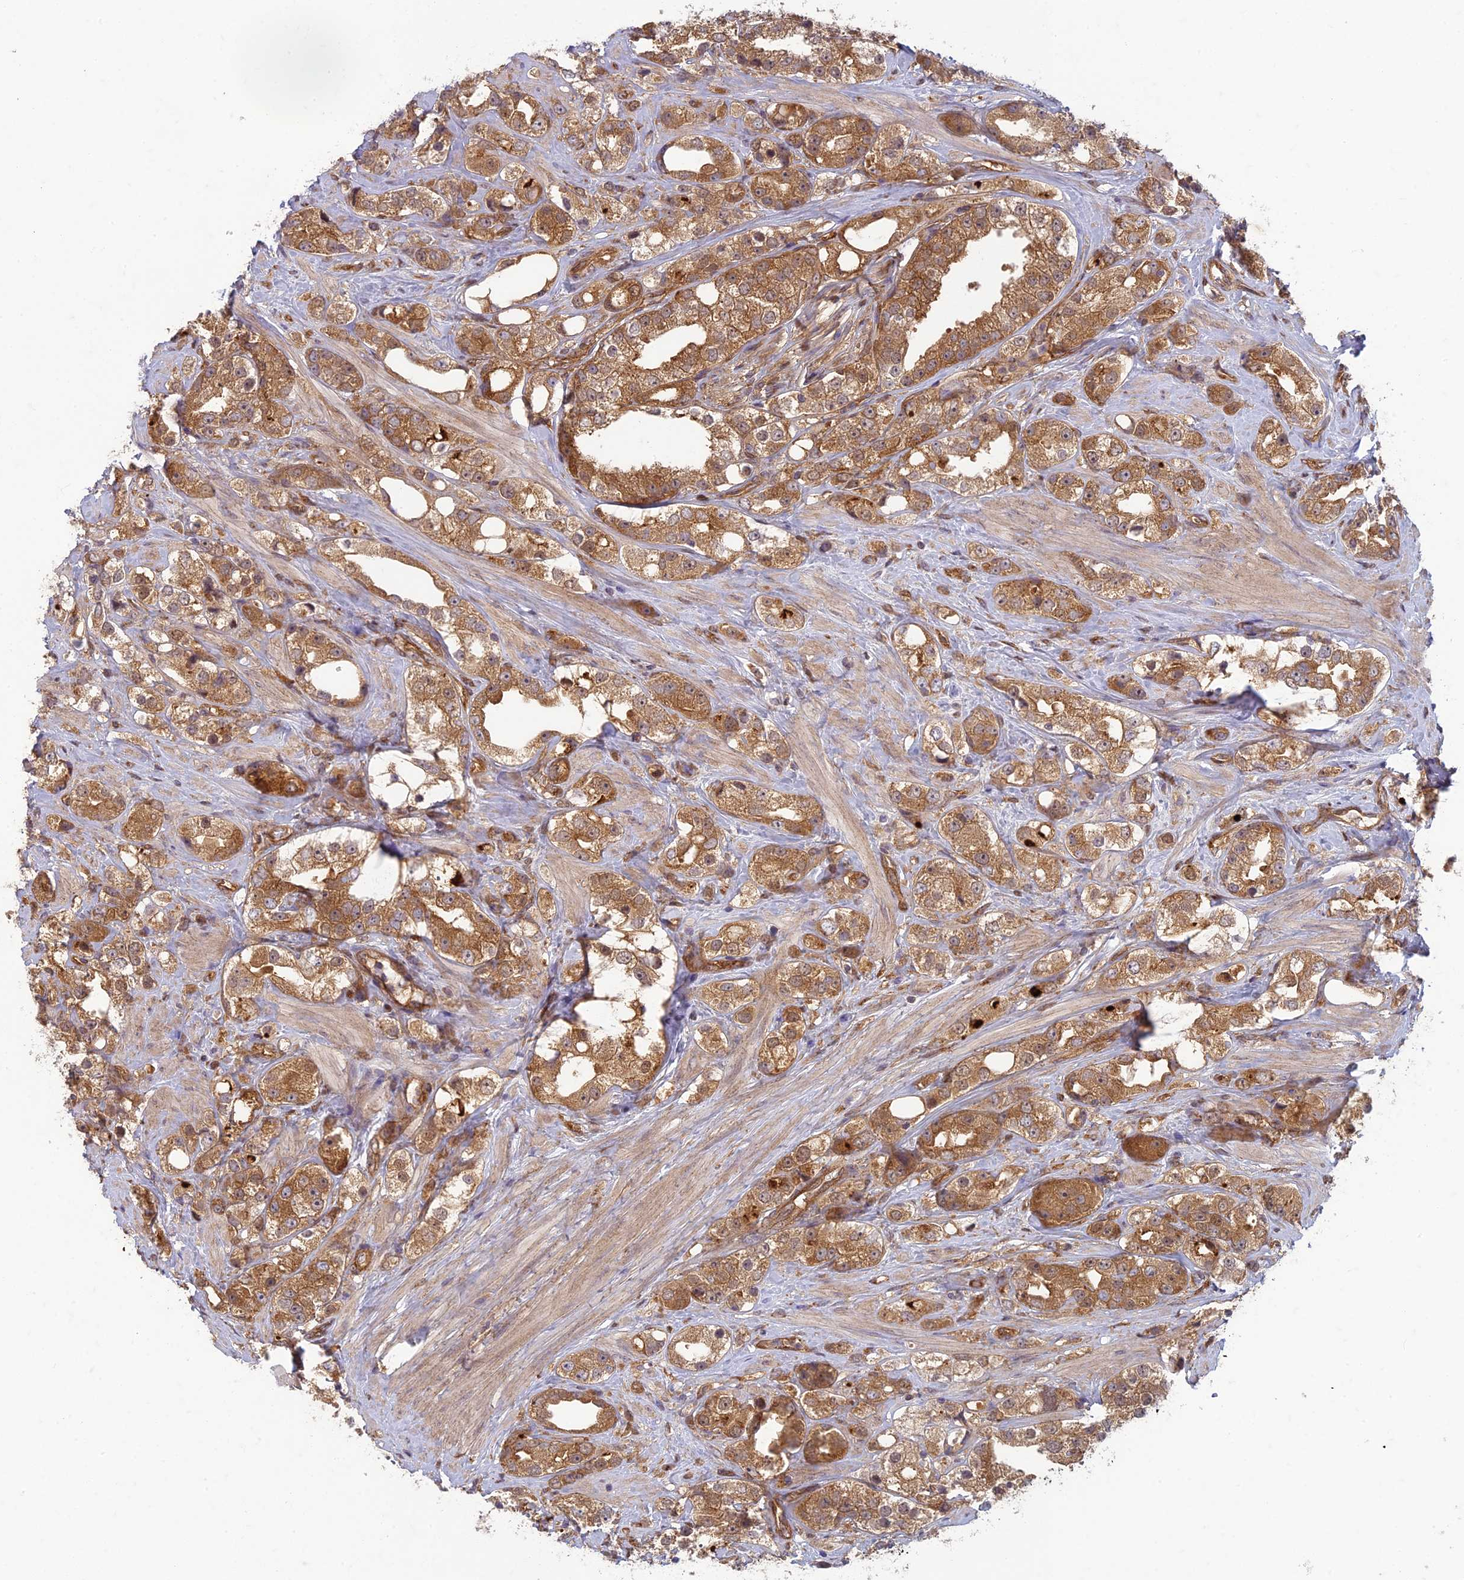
{"staining": {"intensity": "strong", "quantity": ">75%", "location": "cytoplasmic/membranous"}, "tissue": "prostate cancer", "cell_type": "Tumor cells", "image_type": "cancer", "snomed": [{"axis": "morphology", "description": "Adenocarcinoma, NOS"}, {"axis": "topography", "description": "Prostate"}], "caption": "Tumor cells display strong cytoplasmic/membranous staining in about >75% of cells in prostate adenocarcinoma.", "gene": "TCF25", "patient": {"sex": "male", "age": 79}}